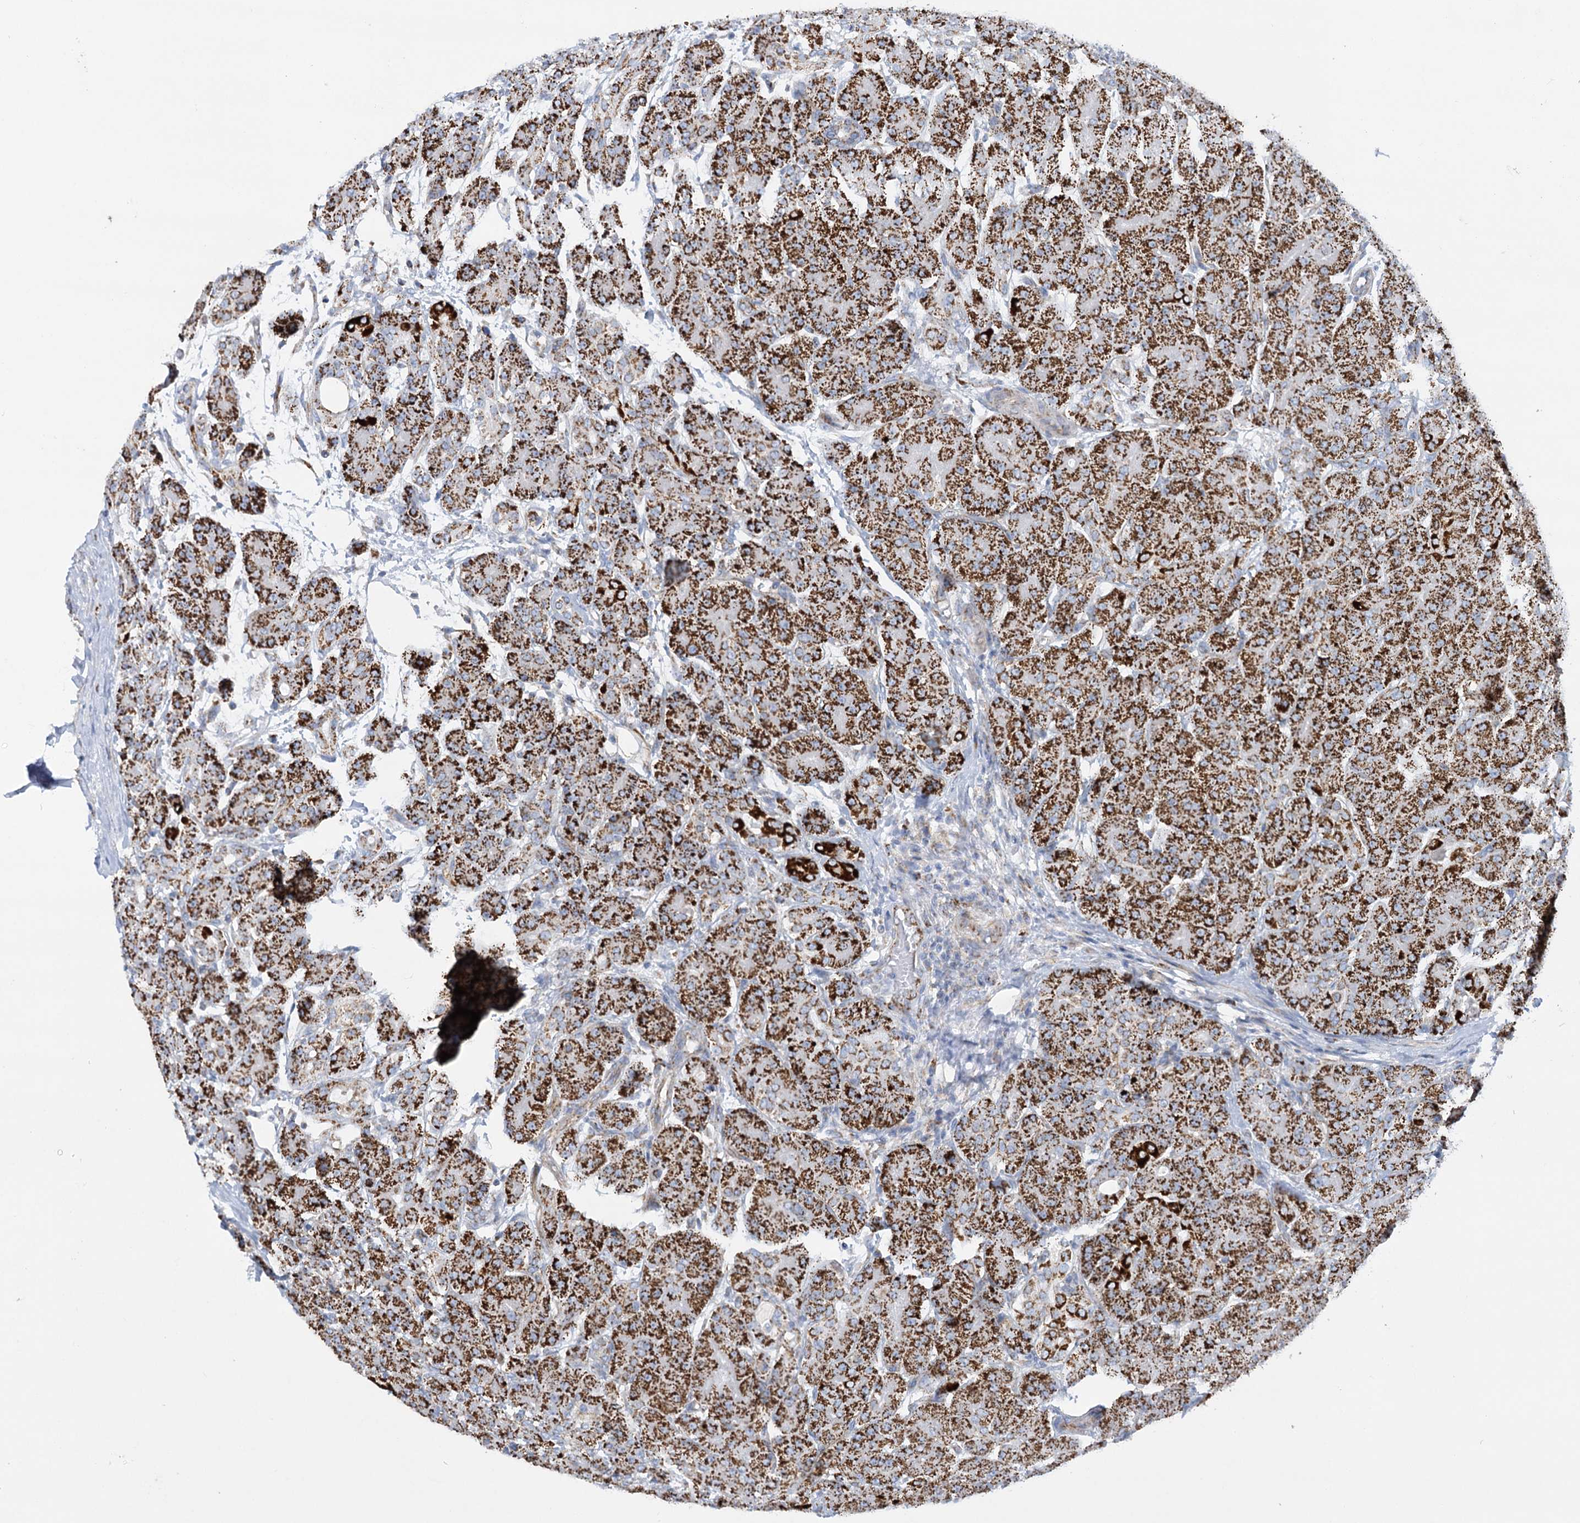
{"staining": {"intensity": "strong", "quantity": ">75%", "location": "cytoplasmic/membranous"}, "tissue": "pancreas", "cell_type": "Exocrine glandular cells", "image_type": "normal", "snomed": [{"axis": "morphology", "description": "Normal tissue, NOS"}, {"axis": "topography", "description": "Pancreas"}], "caption": "Brown immunohistochemical staining in normal human pancreas demonstrates strong cytoplasmic/membranous expression in about >75% of exocrine glandular cells. The protein of interest is shown in brown color, while the nuclei are stained blue.", "gene": "DHTKD1", "patient": {"sex": "male", "age": 63}}